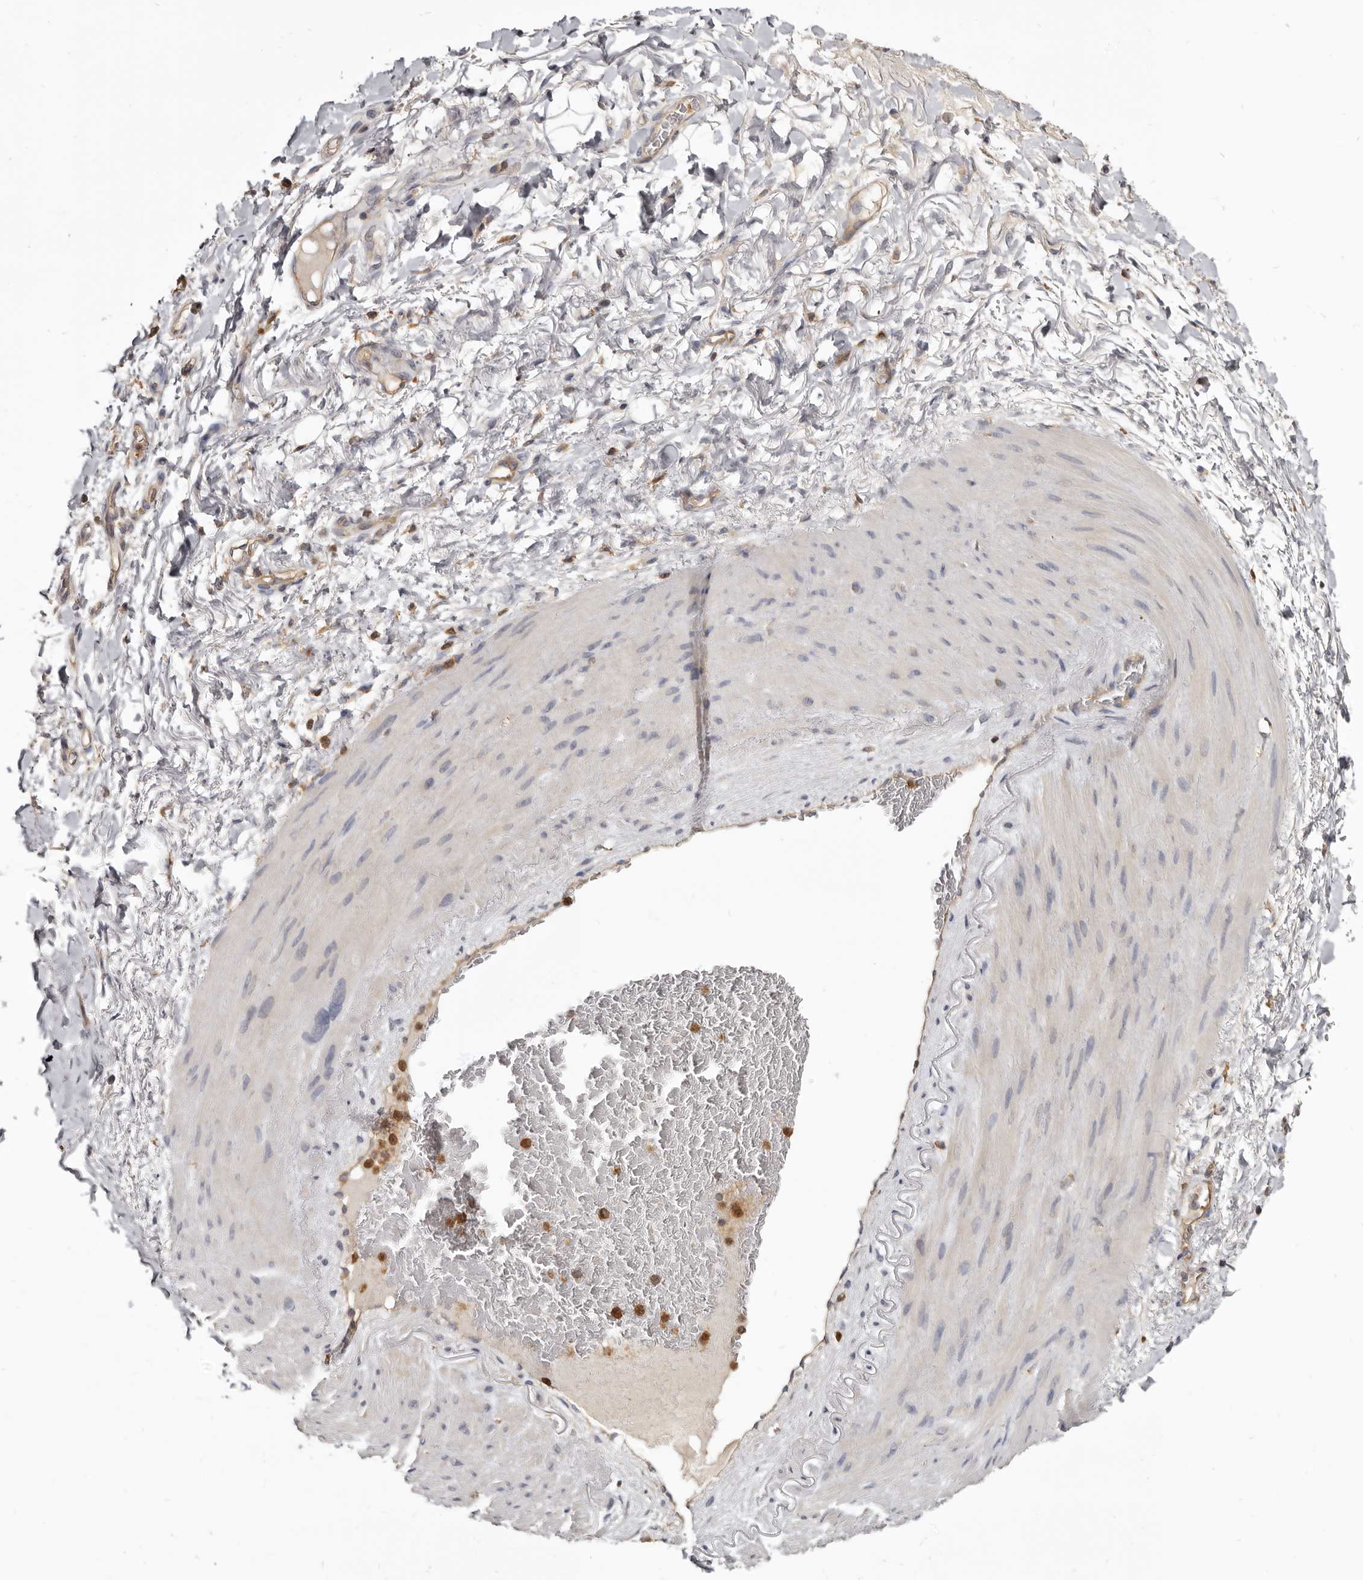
{"staining": {"intensity": "negative", "quantity": "none", "location": "none"}, "tissue": "adipose tissue", "cell_type": "Adipocytes", "image_type": "normal", "snomed": [{"axis": "morphology", "description": "Normal tissue, NOS"}, {"axis": "morphology", "description": "Adenocarcinoma, NOS"}, {"axis": "topography", "description": "Esophagus"}], "caption": "High power microscopy histopathology image of an immunohistochemistry histopathology image of unremarkable adipose tissue, revealing no significant staining in adipocytes. (DAB (3,3'-diaminobenzidine) immunohistochemistry visualized using brightfield microscopy, high magnification).", "gene": "CBL", "patient": {"sex": "male", "age": 62}}